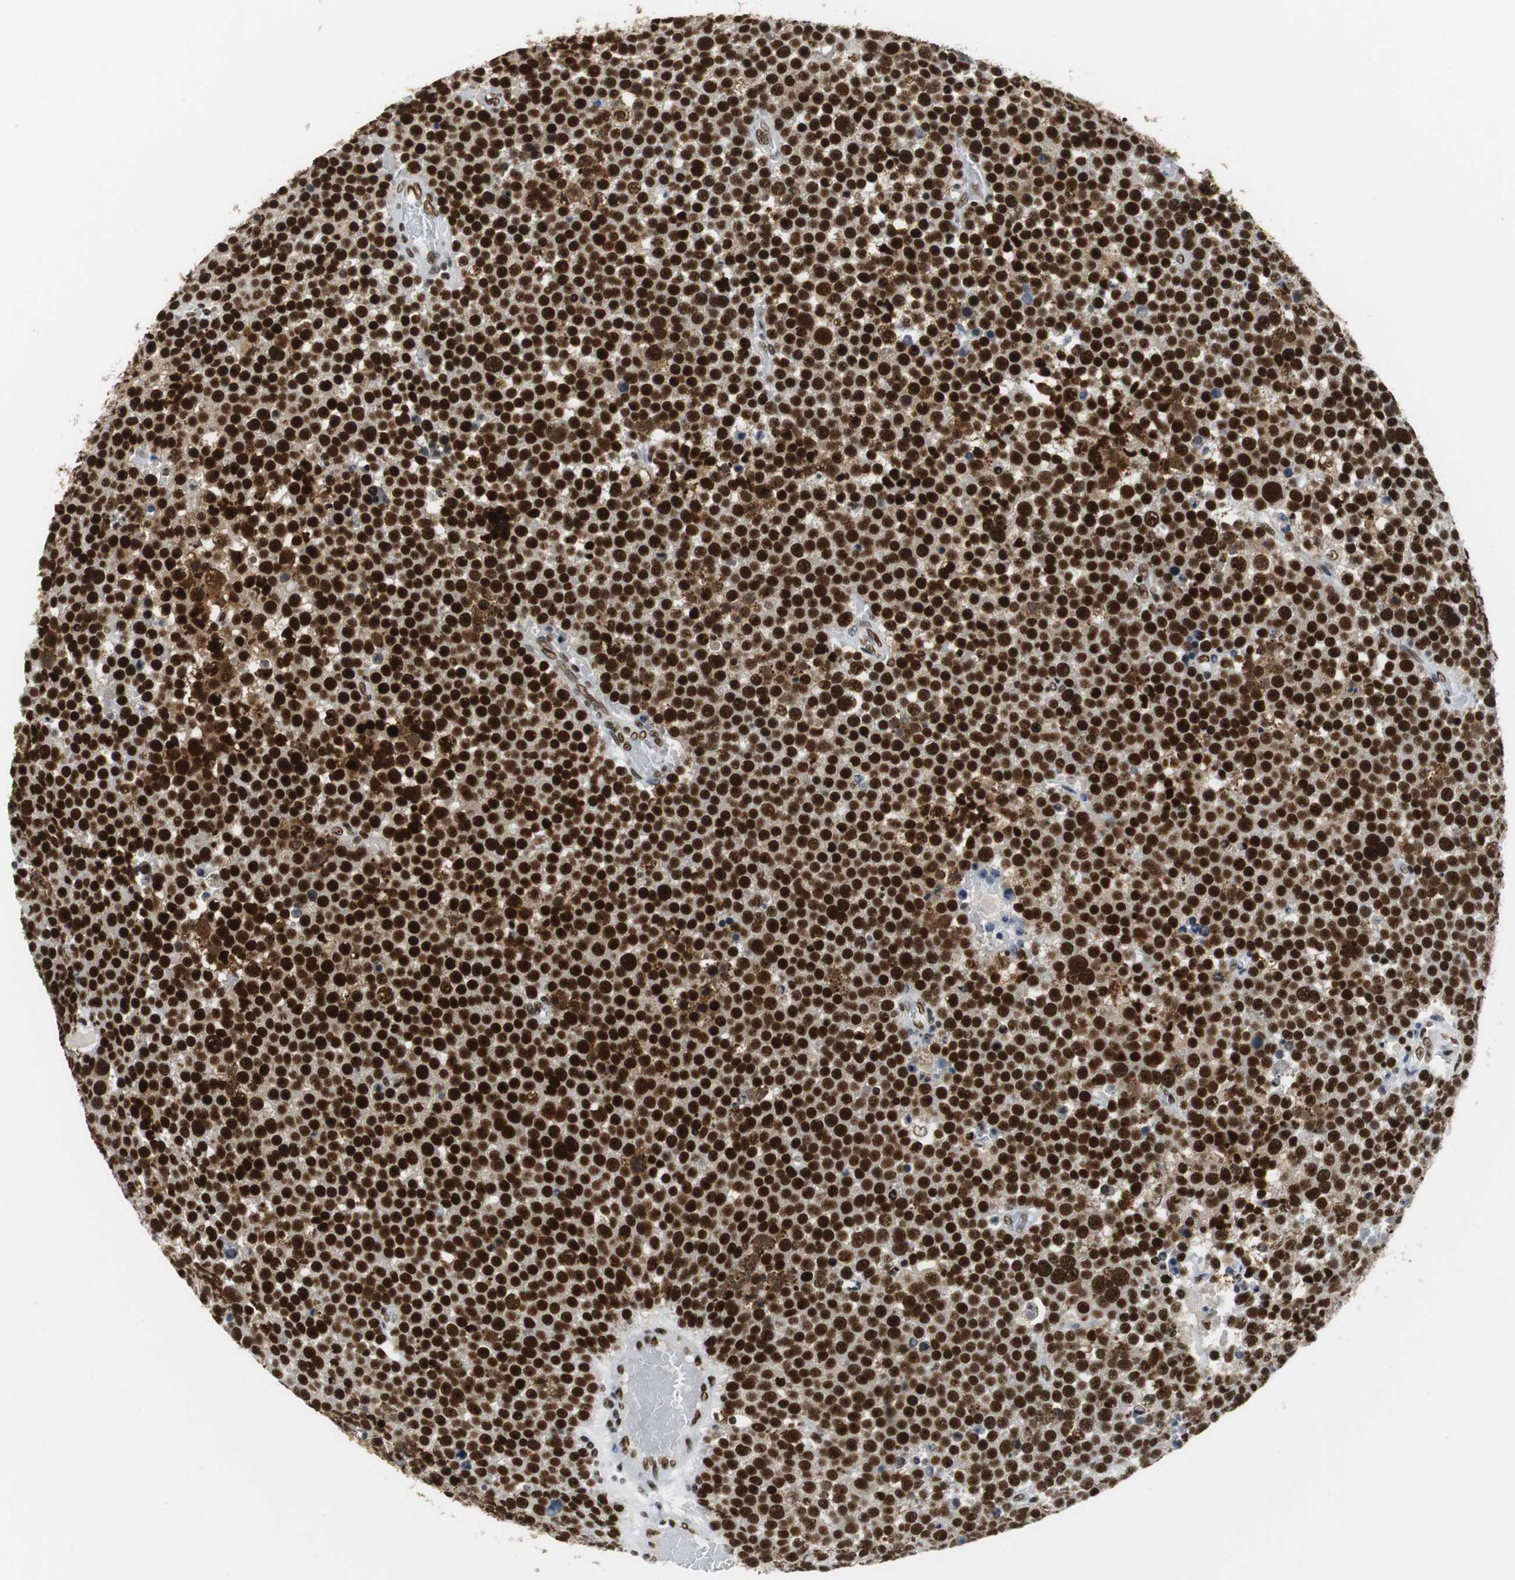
{"staining": {"intensity": "strong", "quantity": ">75%", "location": "cytoplasmic/membranous,nuclear"}, "tissue": "testis cancer", "cell_type": "Tumor cells", "image_type": "cancer", "snomed": [{"axis": "morphology", "description": "Seminoma, NOS"}, {"axis": "topography", "description": "Testis"}], "caption": "Strong cytoplasmic/membranous and nuclear protein expression is appreciated in approximately >75% of tumor cells in testis seminoma.", "gene": "PRKDC", "patient": {"sex": "male", "age": 71}}